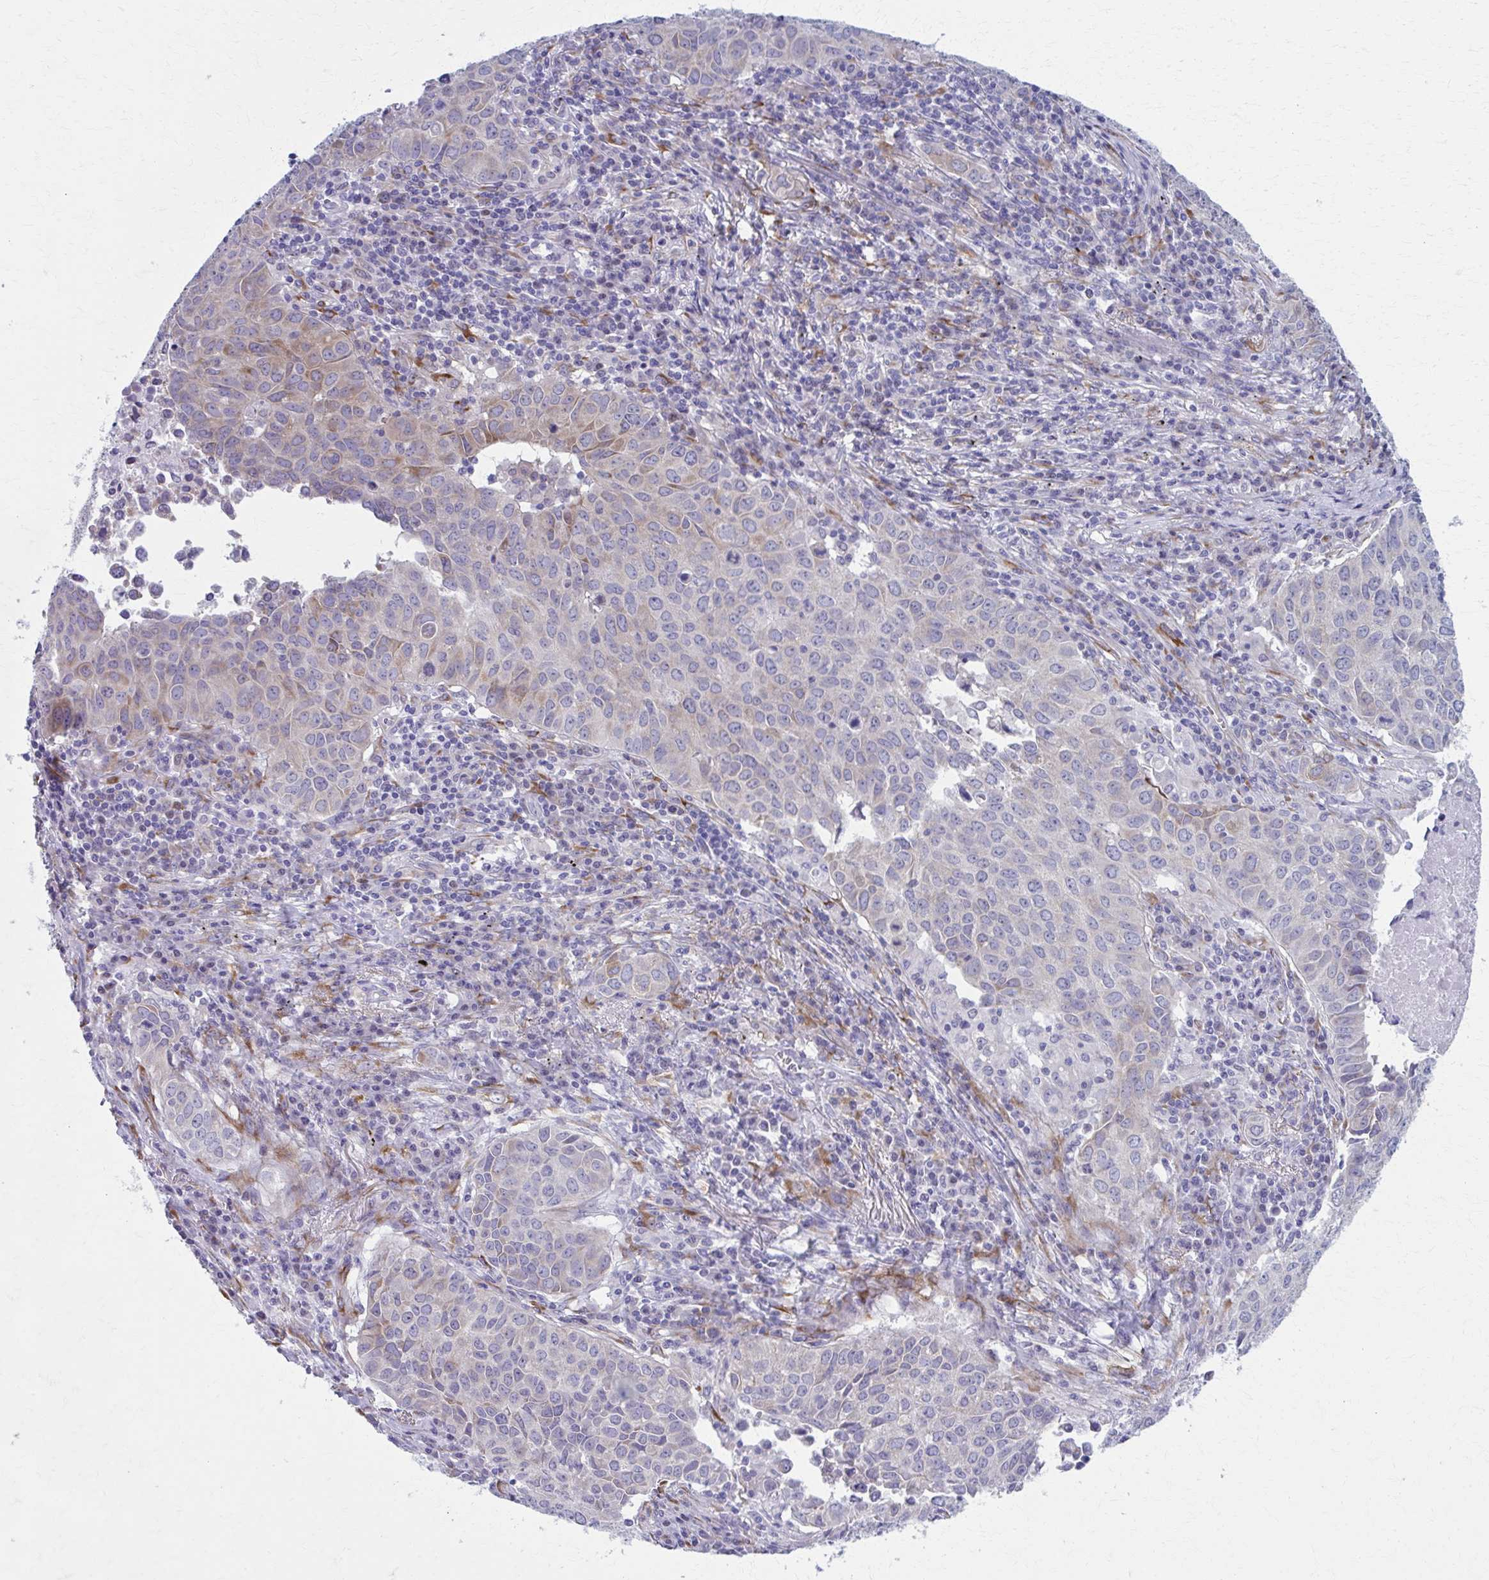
{"staining": {"intensity": "weak", "quantity": "<25%", "location": "cytoplasmic/membranous"}, "tissue": "lung cancer", "cell_type": "Tumor cells", "image_type": "cancer", "snomed": [{"axis": "morphology", "description": "Adenocarcinoma, NOS"}, {"axis": "topography", "description": "Lung"}], "caption": "DAB immunohistochemical staining of lung cancer (adenocarcinoma) displays no significant staining in tumor cells.", "gene": "SPATS2L", "patient": {"sex": "female", "age": 50}}